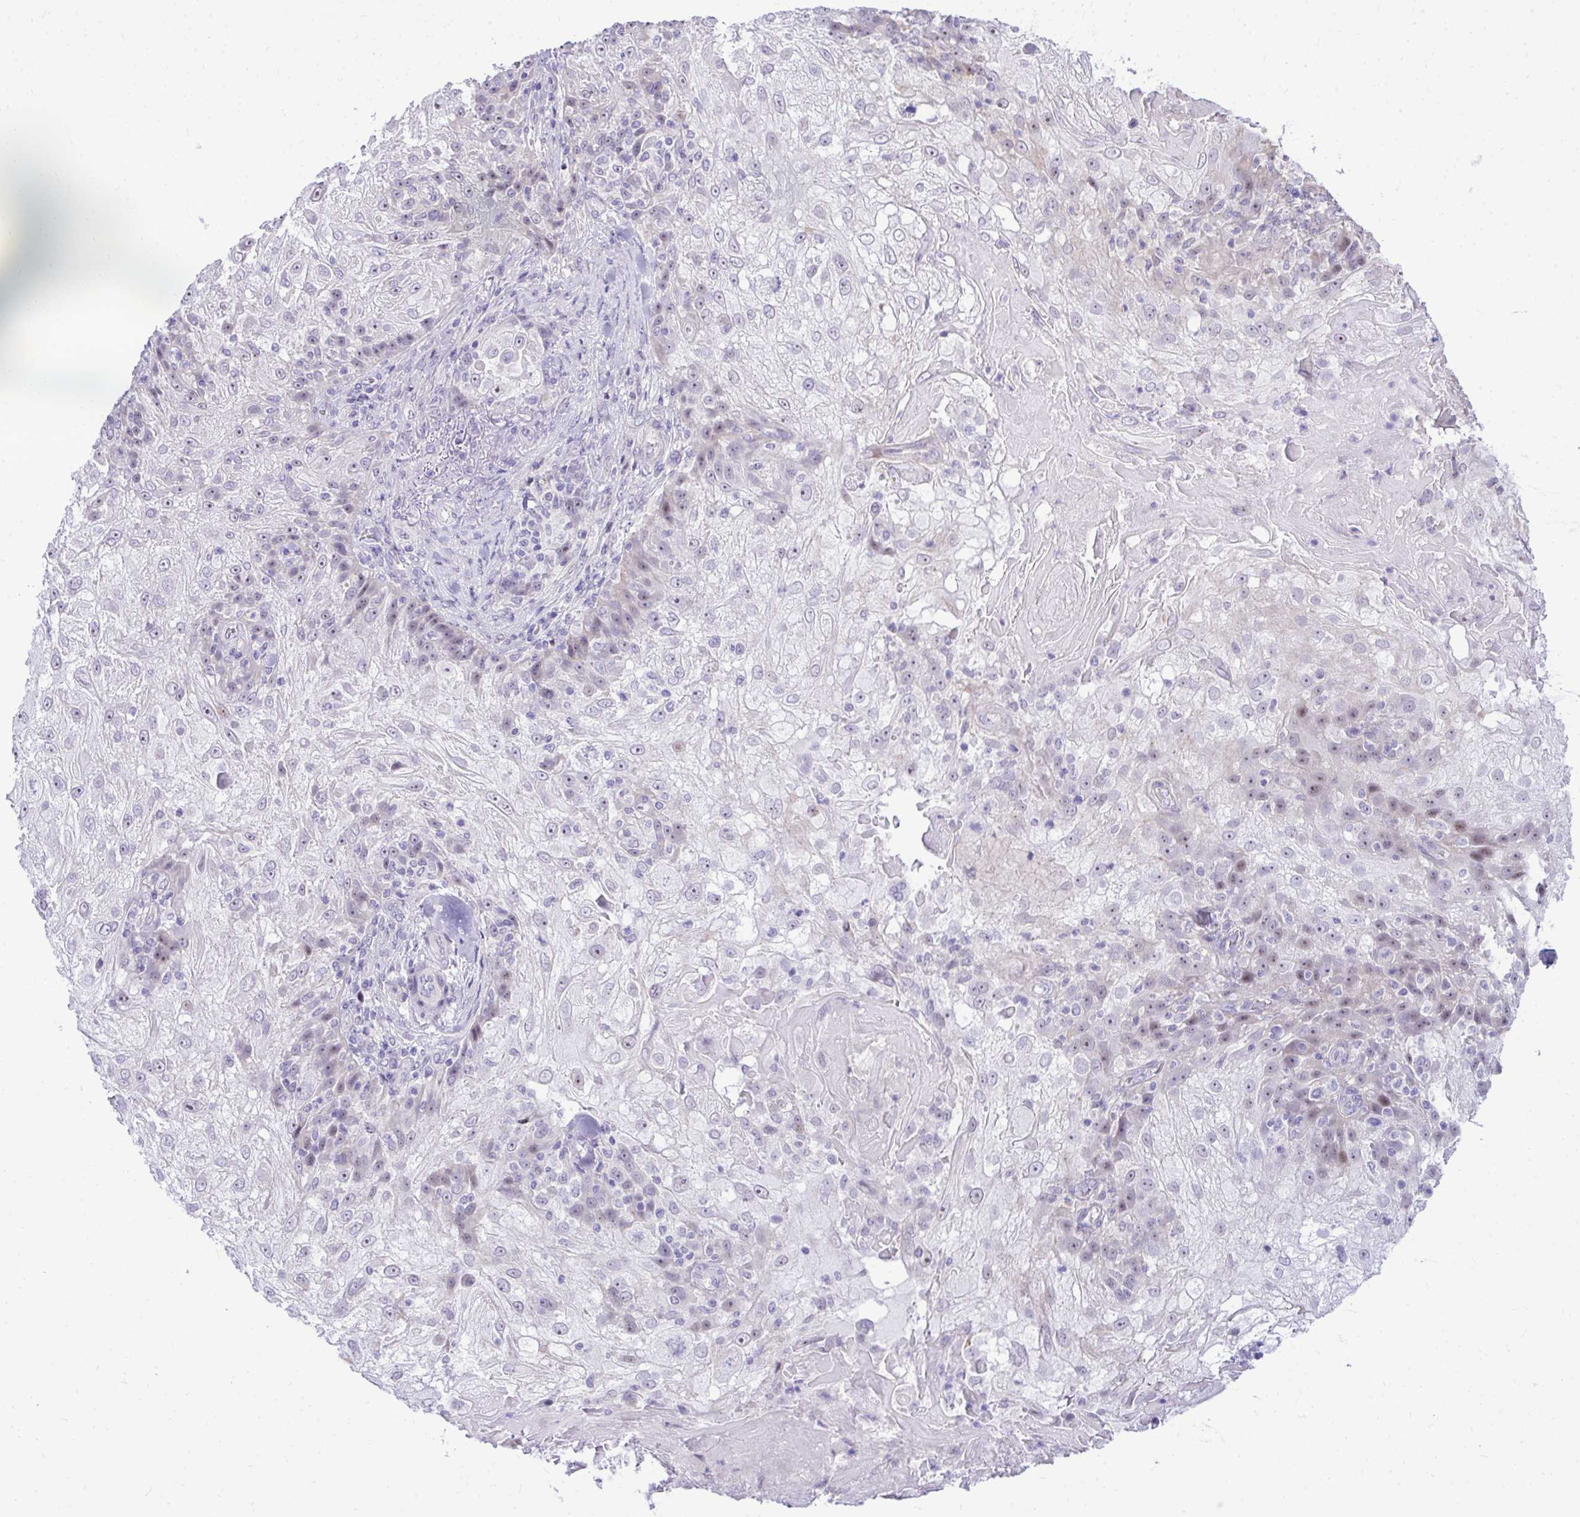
{"staining": {"intensity": "negative", "quantity": "none", "location": "none"}, "tissue": "skin cancer", "cell_type": "Tumor cells", "image_type": "cancer", "snomed": [{"axis": "morphology", "description": "Normal tissue, NOS"}, {"axis": "morphology", "description": "Squamous cell carcinoma, NOS"}, {"axis": "topography", "description": "Skin"}], "caption": "Skin cancer (squamous cell carcinoma) was stained to show a protein in brown. There is no significant positivity in tumor cells. The staining was performed using DAB (3,3'-diaminobenzidine) to visualize the protein expression in brown, while the nuclei were stained in blue with hematoxylin (Magnification: 20x).", "gene": "EID3", "patient": {"sex": "female", "age": 83}}